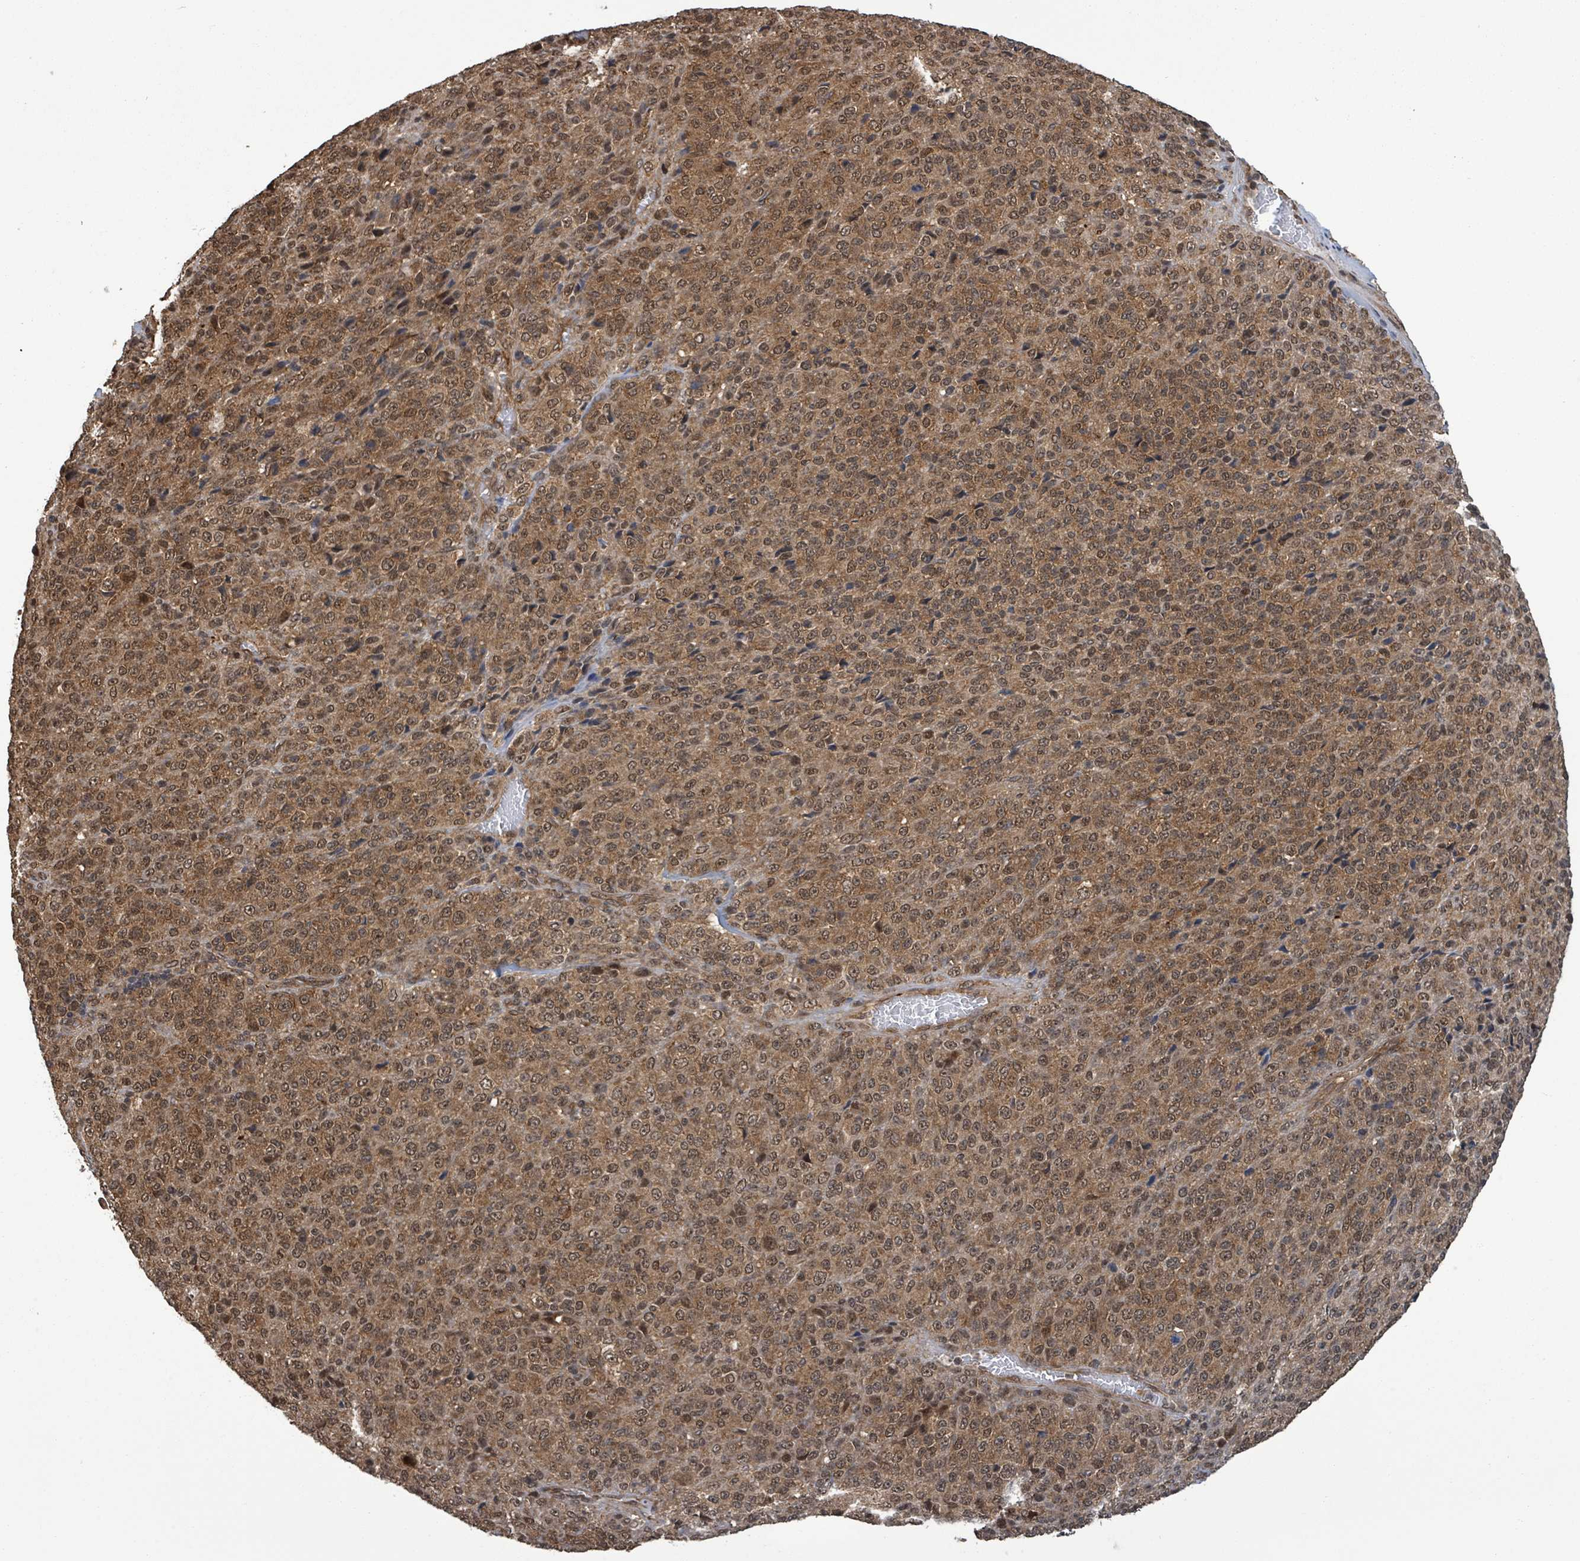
{"staining": {"intensity": "moderate", "quantity": ">75%", "location": "cytoplasmic/membranous,nuclear"}, "tissue": "melanoma", "cell_type": "Tumor cells", "image_type": "cancer", "snomed": [{"axis": "morphology", "description": "Malignant melanoma, Metastatic site"}, {"axis": "topography", "description": "Brain"}], "caption": "Protein positivity by immunohistochemistry demonstrates moderate cytoplasmic/membranous and nuclear staining in approximately >75% of tumor cells in melanoma. The staining is performed using DAB brown chromogen to label protein expression. The nuclei are counter-stained blue using hematoxylin.", "gene": "KLC1", "patient": {"sex": "female", "age": 56}}